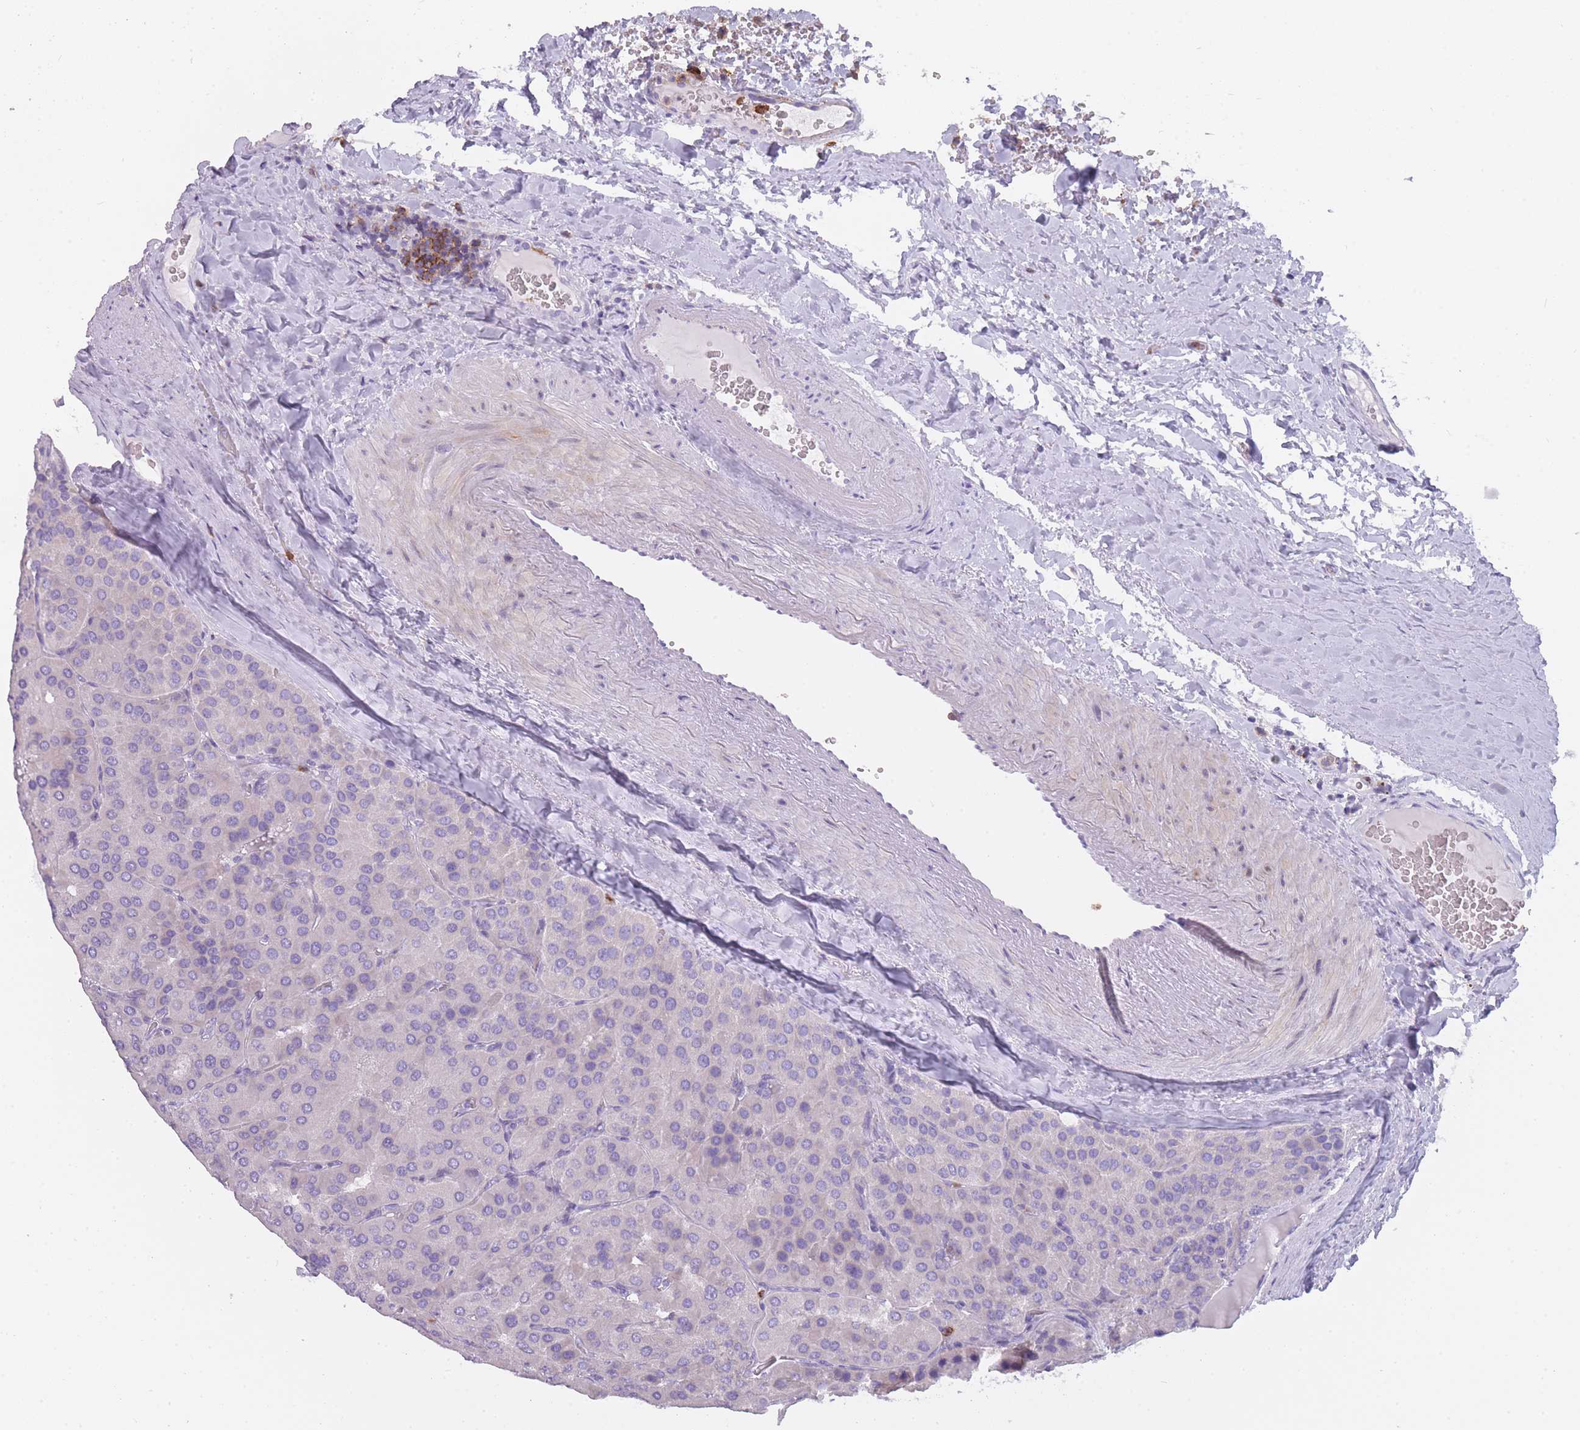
{"staining": {"intensity": "negative", "quantity": "none", "location": "none"}, "tissue": "parathyroid gland", "cell_type": "Glandular cells", "image_type": "normal", "snomed": [{"axis": "morphology", "description": "Normal tissue, NOS"}, {"axis": "morphology", "description": "Adenoma, NOS"}, {"axis": "topography", "description": "Parathyroid gland"}], "caption": "A photomicrograph of parathyroid gland stained for a protein displays no brown staining in glandular cells.", "gene": "CR1L", "patient": {"sex": "female", "age": 86}}